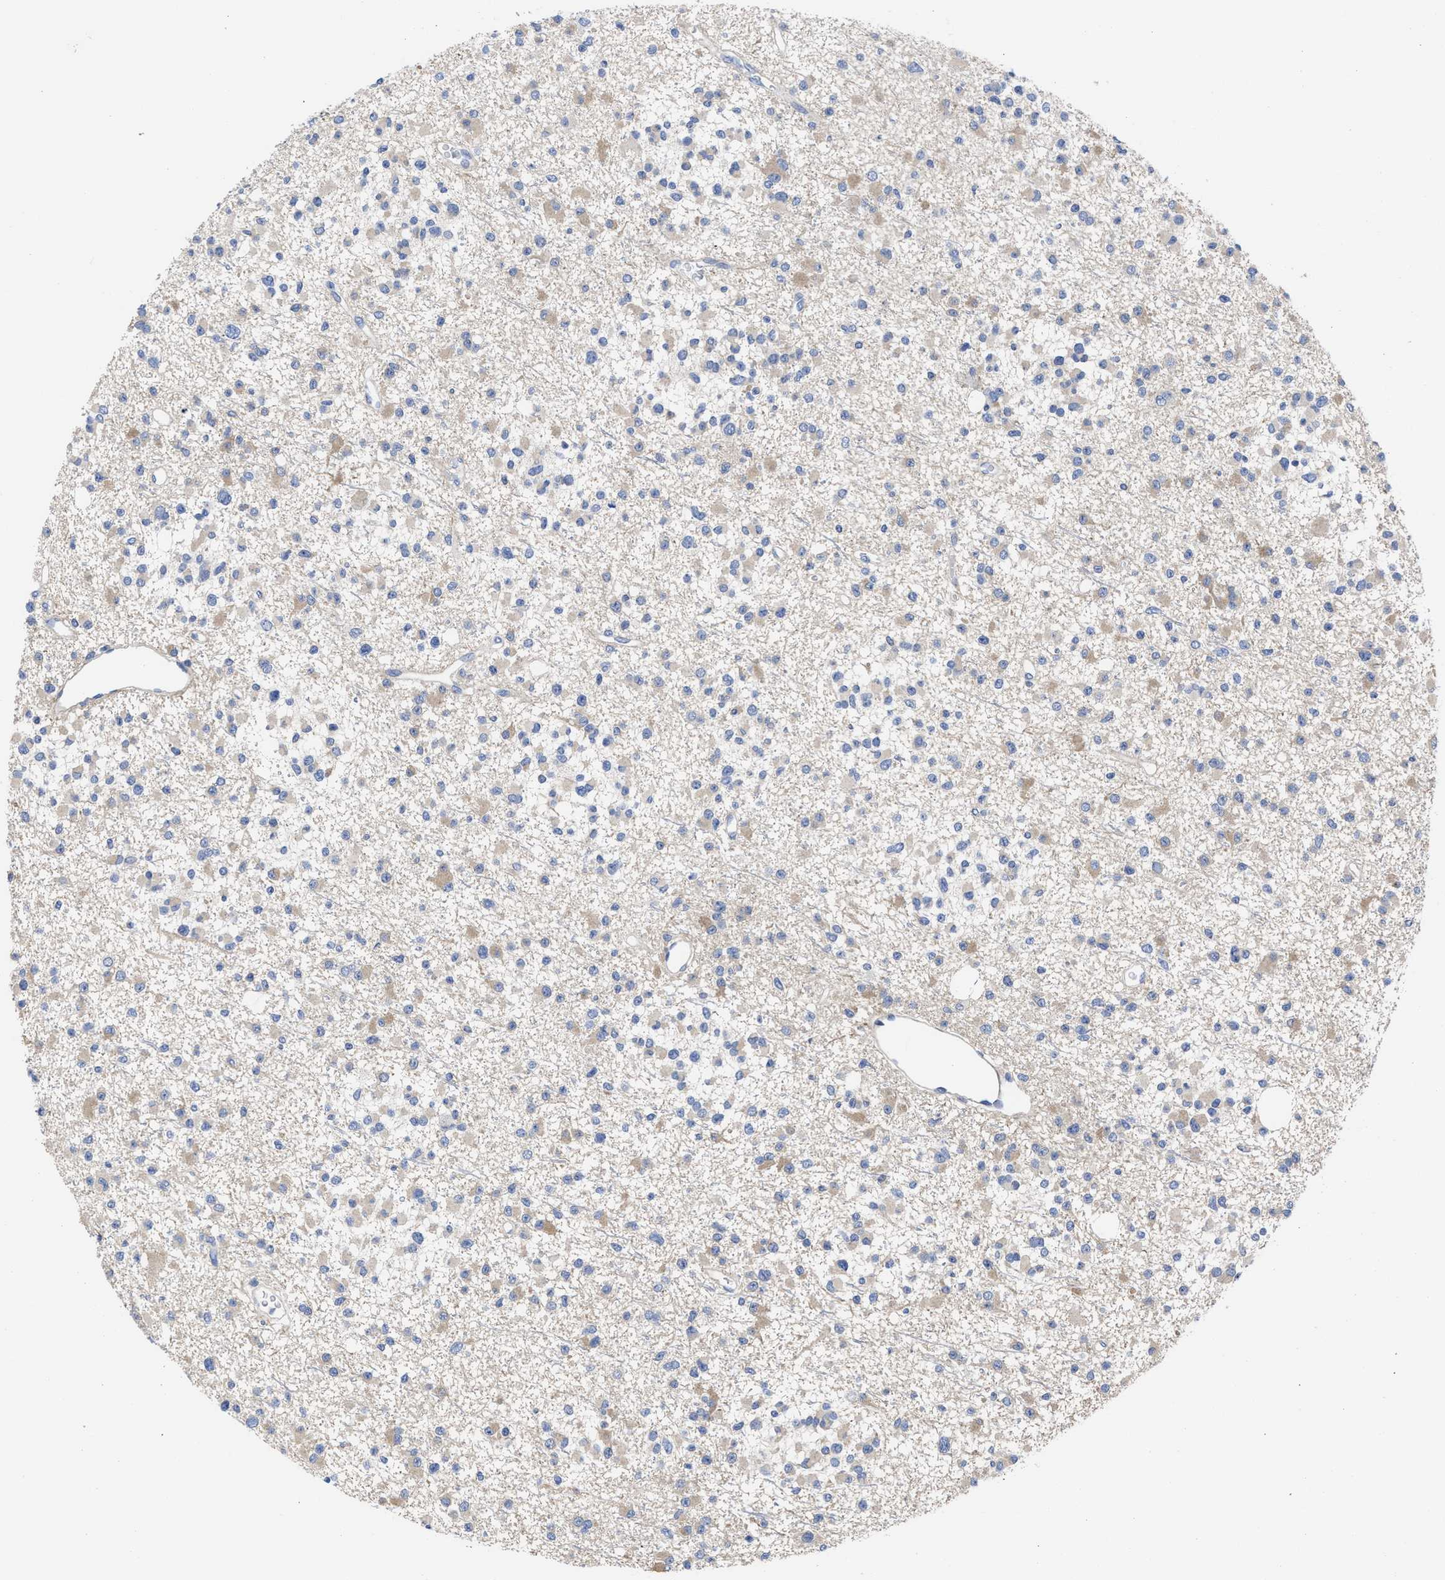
{"staining": {"intensity": "moderate", "quantity": "25%-75%", "location": "cytoplasmic/membranous"}, "tissue": "glioma", "cell_type": "Tumor cells", "image_type": "cancer", "snomed": [{"axis": "morphology", "description": "Glioma, malignant, Low grade"}, {"axis": "topography", "description": "Brain"}], "caption": "A high-resolution histopathology image shows IHC staining of glioma, which displays moderate cytoplasmic/membranous expression in approximately 25%-75% of tumor cells.", "gene": "TXNDC17", "patient": {"sex": "female", "age": 22}}